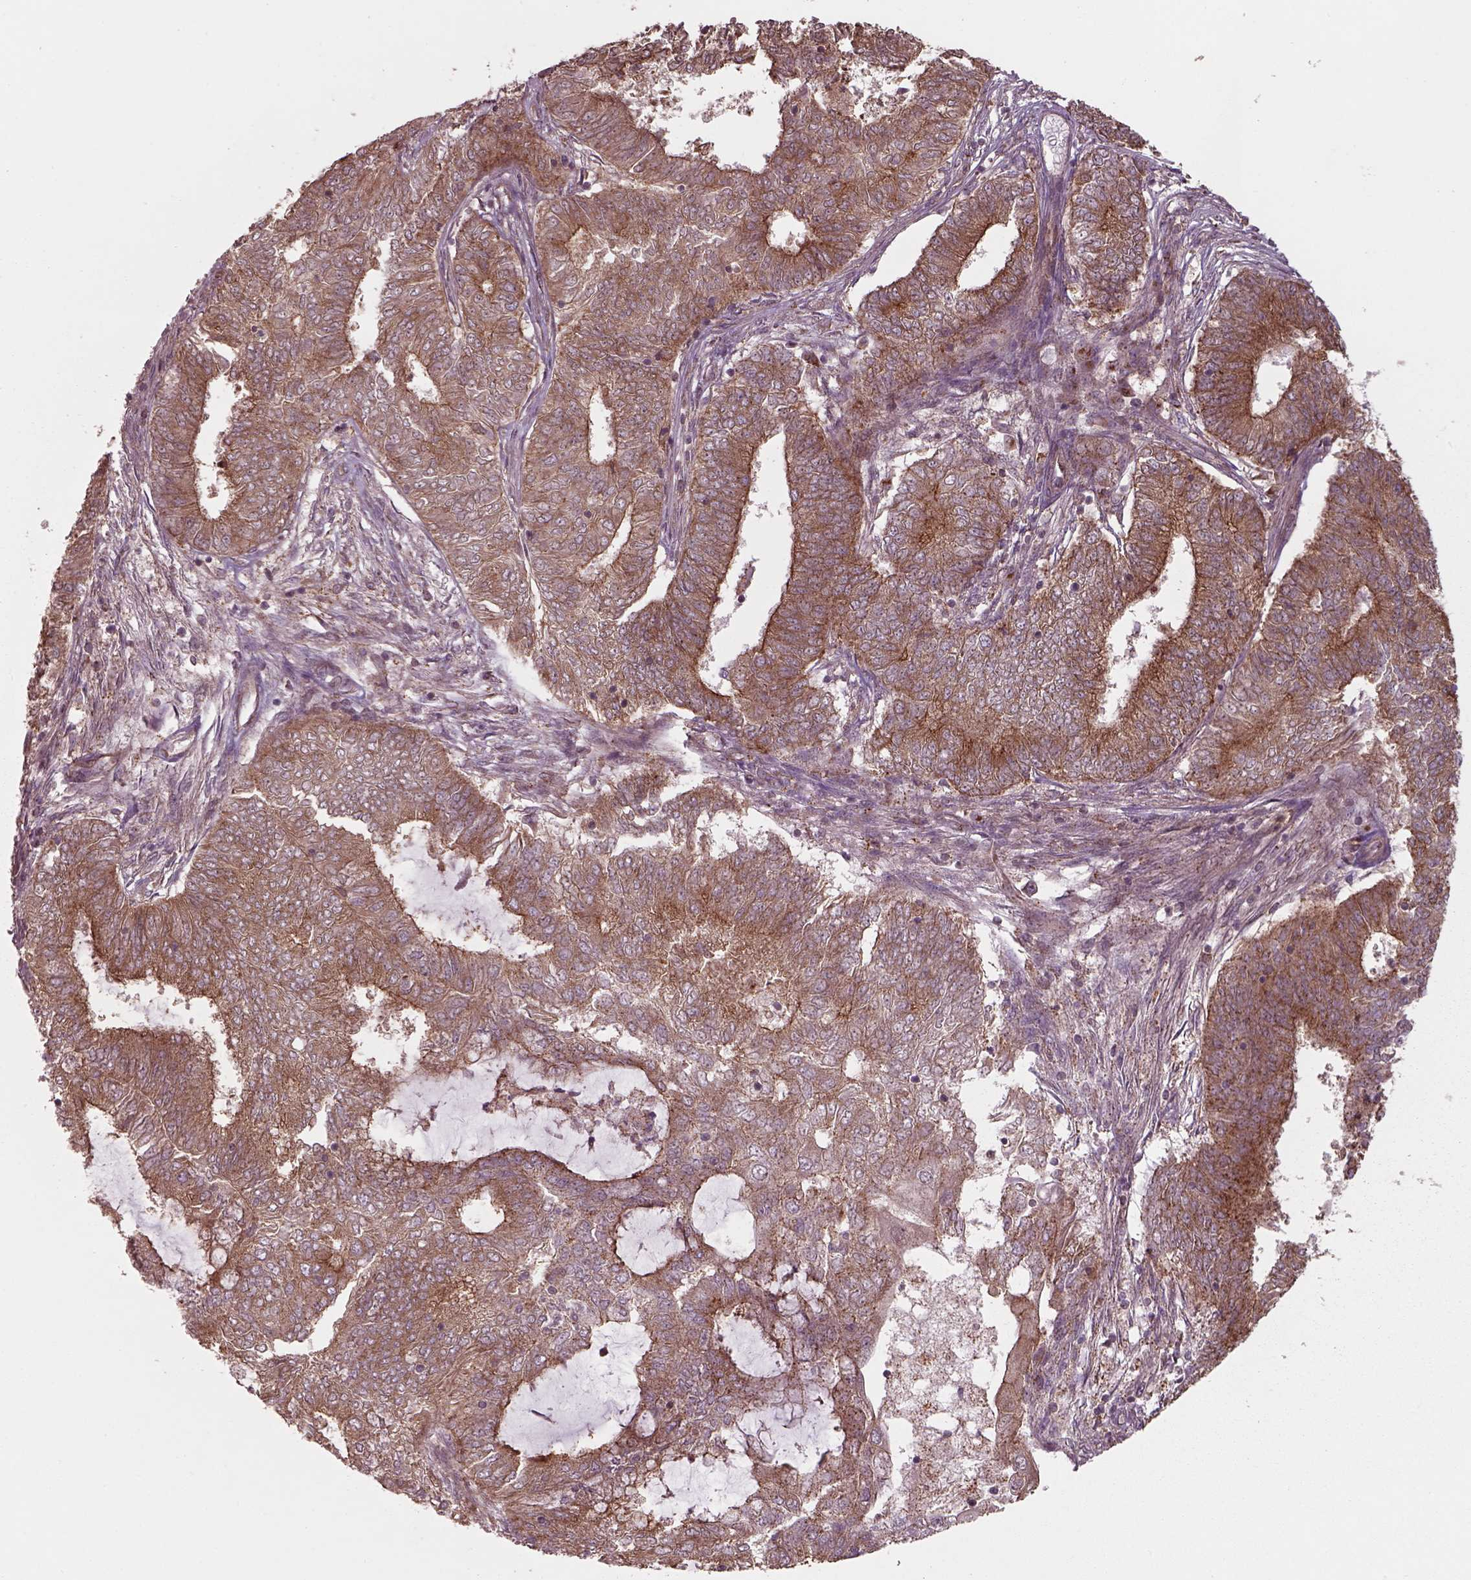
{"staining": {"intensity": "moderate", "quantity": ">75%", "location": "cytoplasmic/membranous"}, "tissue": "endometrial cancer", "cell_type": "Tumor cells", "image_type": "cancer", "snomed": [{"axis": "morphology", "description": "Adenocarcinoma, NOS"}, {"axis": "topography", "description": "Endometrium"}], "caption": "Moderate cytoplasmic/membranous protein expression is identified in approximately >75% of tumor cells in endometrial cancer. The staining was performed using DAB to visualize the protein expression in brown, while the nuclei were stained in blue with hematoxylin (Magnification: 20x).", "gene": "CHMP3", "patient": {"sex": "female", "age": 62}}